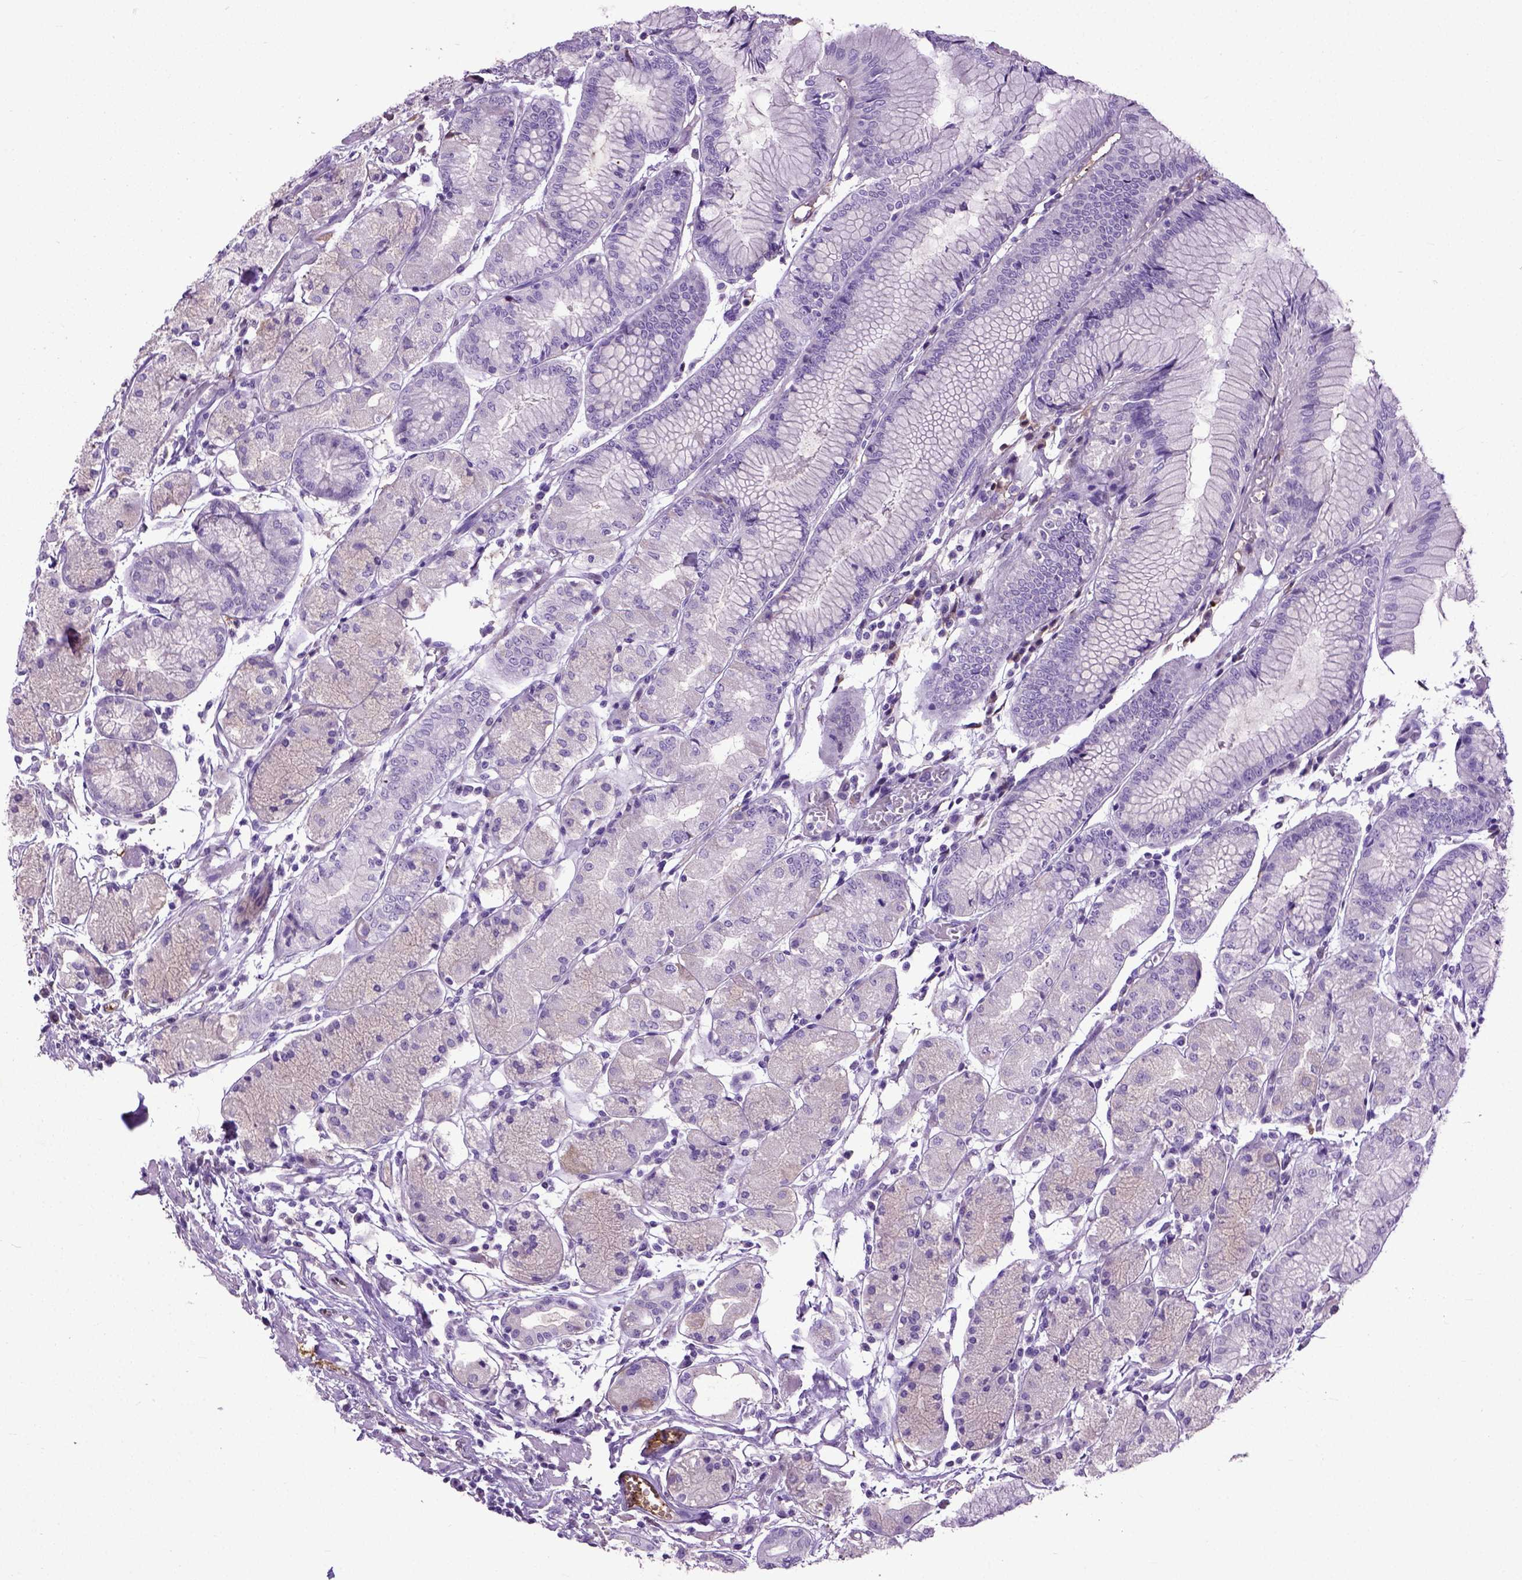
{"staining": {"intensity": "negative", "quantity": "none", "location": "none"}, "tissue": "stomach", "cell_type": "Glandular cells", "image_type": "normal", "snomed": [{"axis": "morphology", "description": "Normal tissue, NOS"}, {"axis": "topography", "description": "Stomach, upper"}], "caption": "Glandular cells show no significant staining in unremarkable stomach. (Immunohistochemistry (ihc), brightfield microscopy, high magnification).", "gene": "ADAMTS8", "patient": {"sex": "male", "age": 69}}